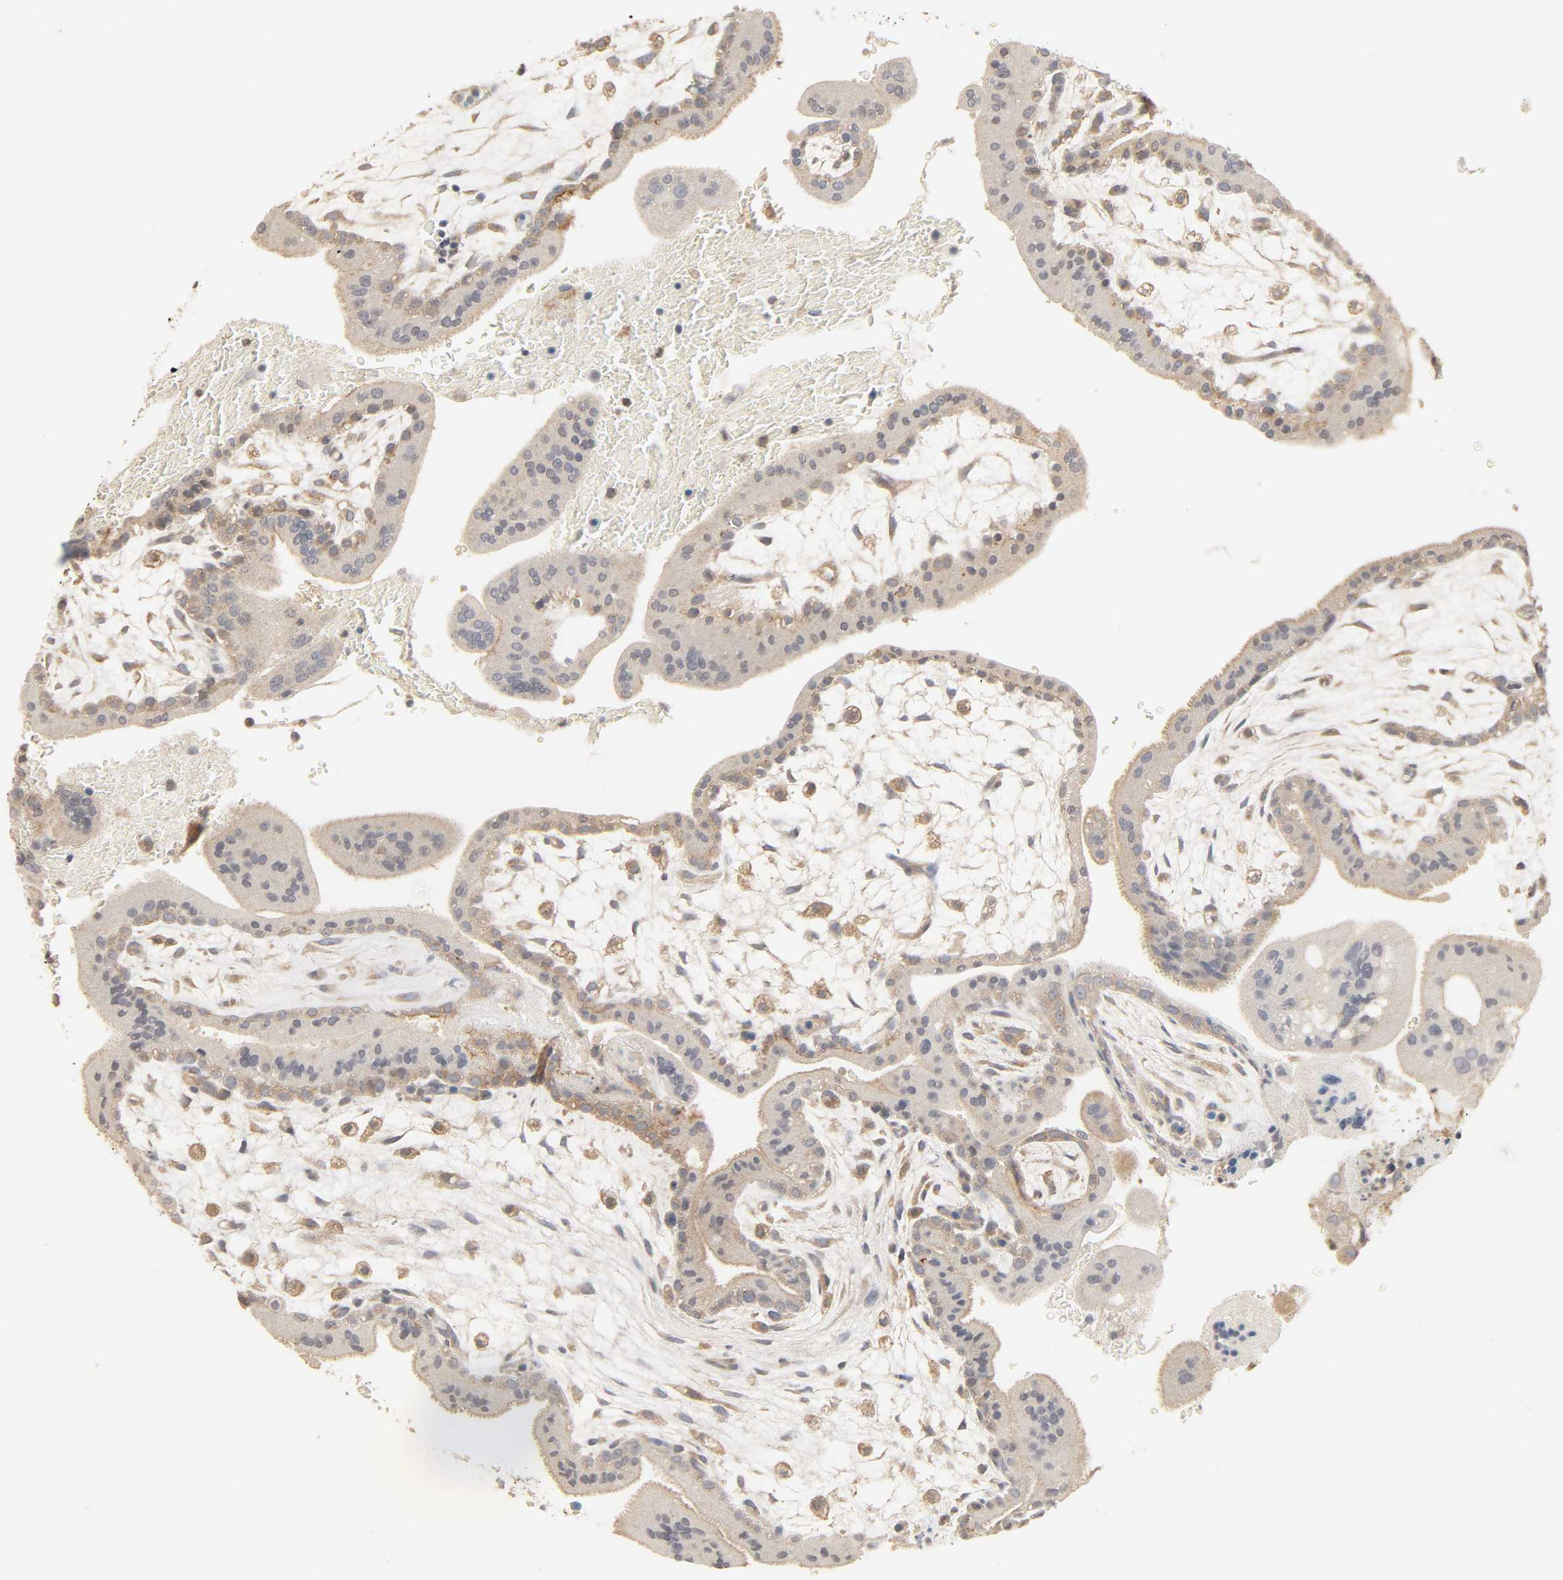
{"staining": {"intensity": "weak", "quantity": ">75%", "location": "cytoplasmic/membranous"}, "tissue": "placenta", "cell_type": "Decidual cells", "image_type": "normal", "snomed": [{"axis": "morphology", "description": "Normal tissue, NOS"}, {"axis": "topography", "description": "Placenta"}], "caption": "Normal placenta shows weak cytoplasmic/membranous positivity in about >75% of decidual cells.", "gene": "CLEC4E", "patient": {"sex": "female", "age": 35}}